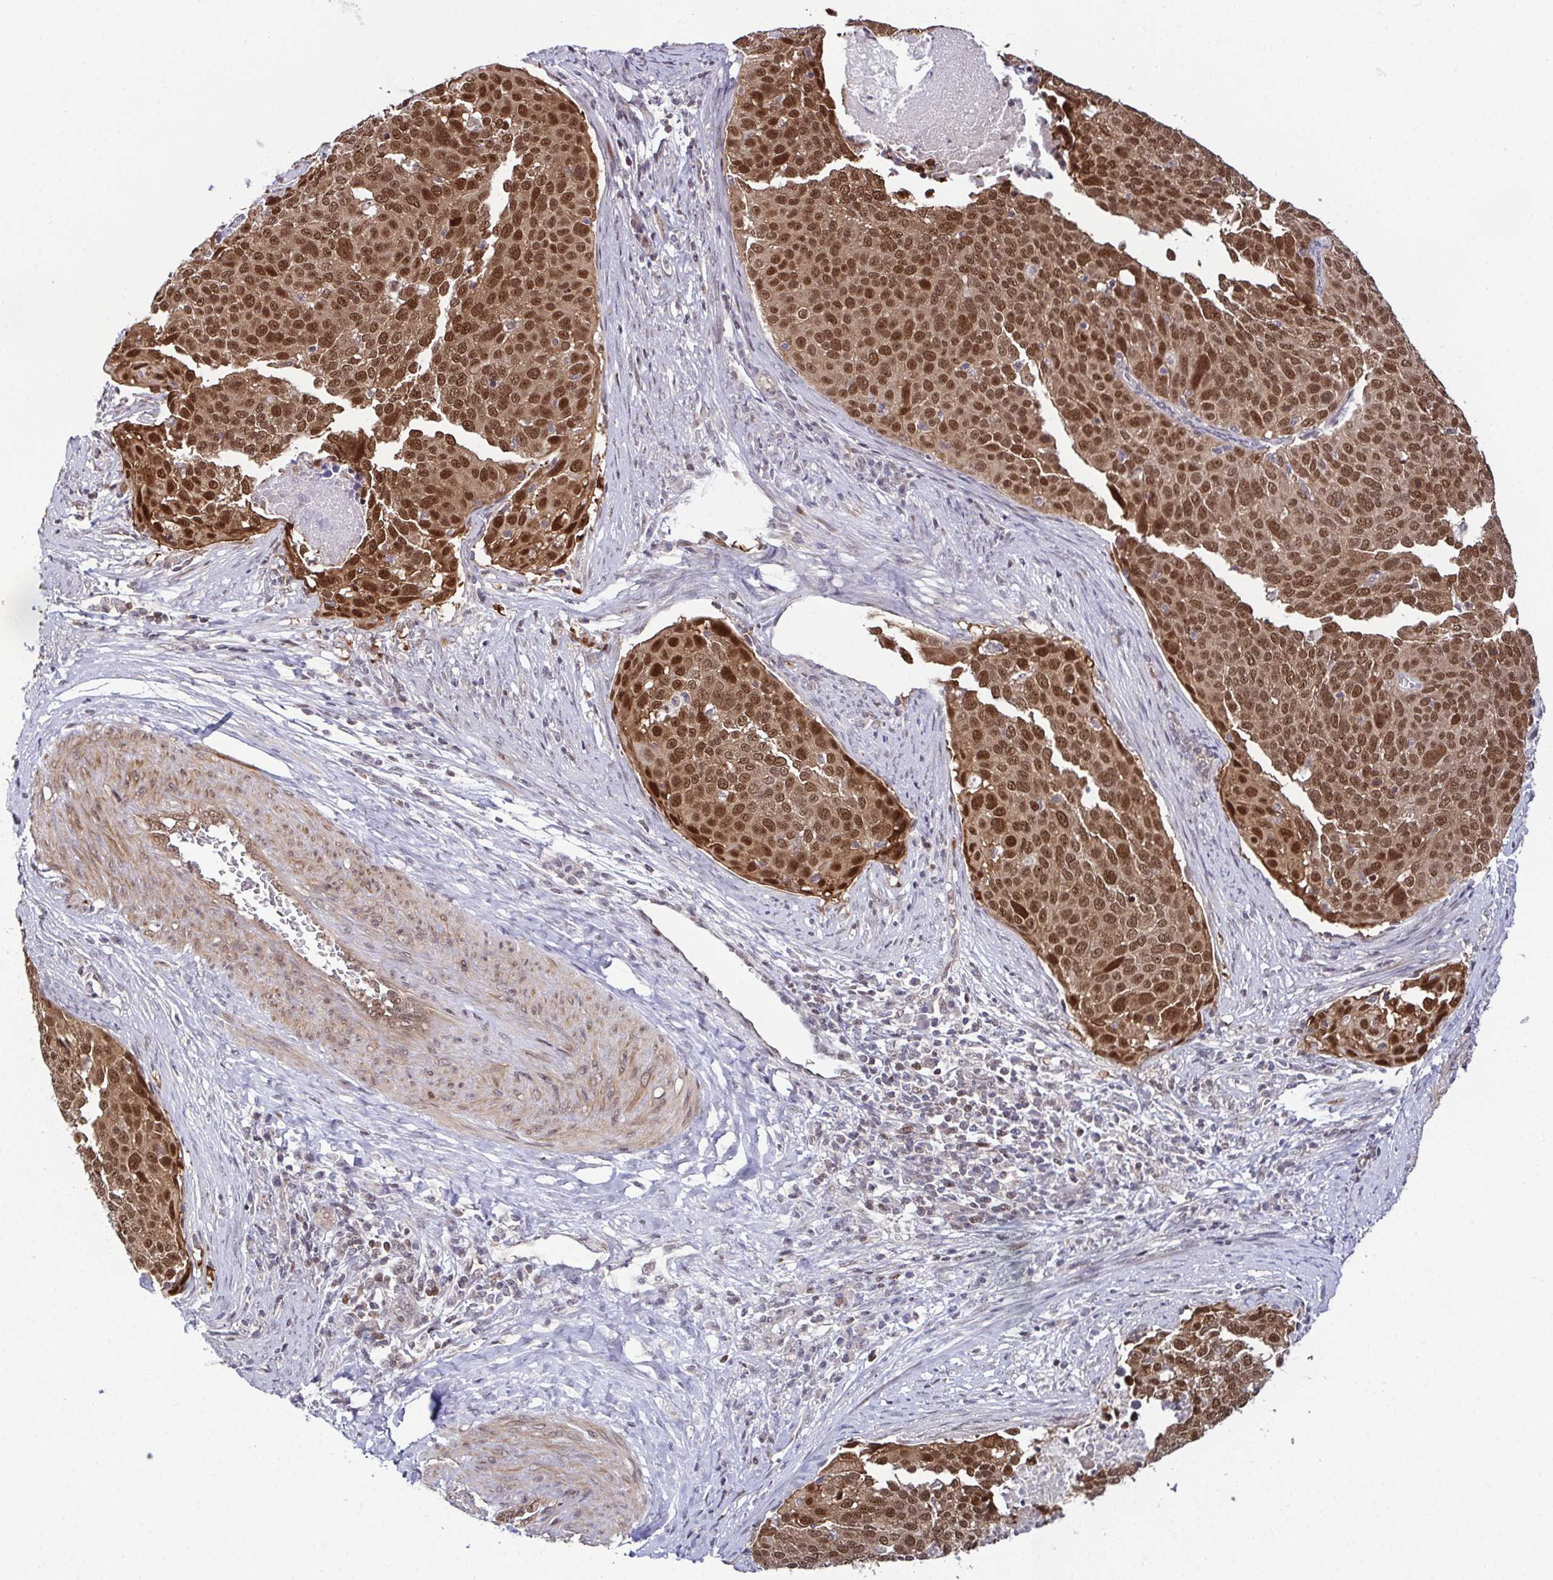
{"staining": {"intensity": "moderate", "quantity": ">75%", "location": "nuclear"}, "tissue": "cervical cancer", "cell_type": "Tumor cells", "image_type": "cancer", "snomed": [{"axis": "morphology", "description": "Squamous cell carcinoma, NOS"}, {"axis": "topography", "description": "Cervix"}], "caption": "The image reveals staining of cervical cancer (squamous cell carcinoma), revealing moderate nuclear protein staining (brown color) within tumor cells.", "gene": "DNAJB1", "patient": {"sex": "female", "age": 39}}